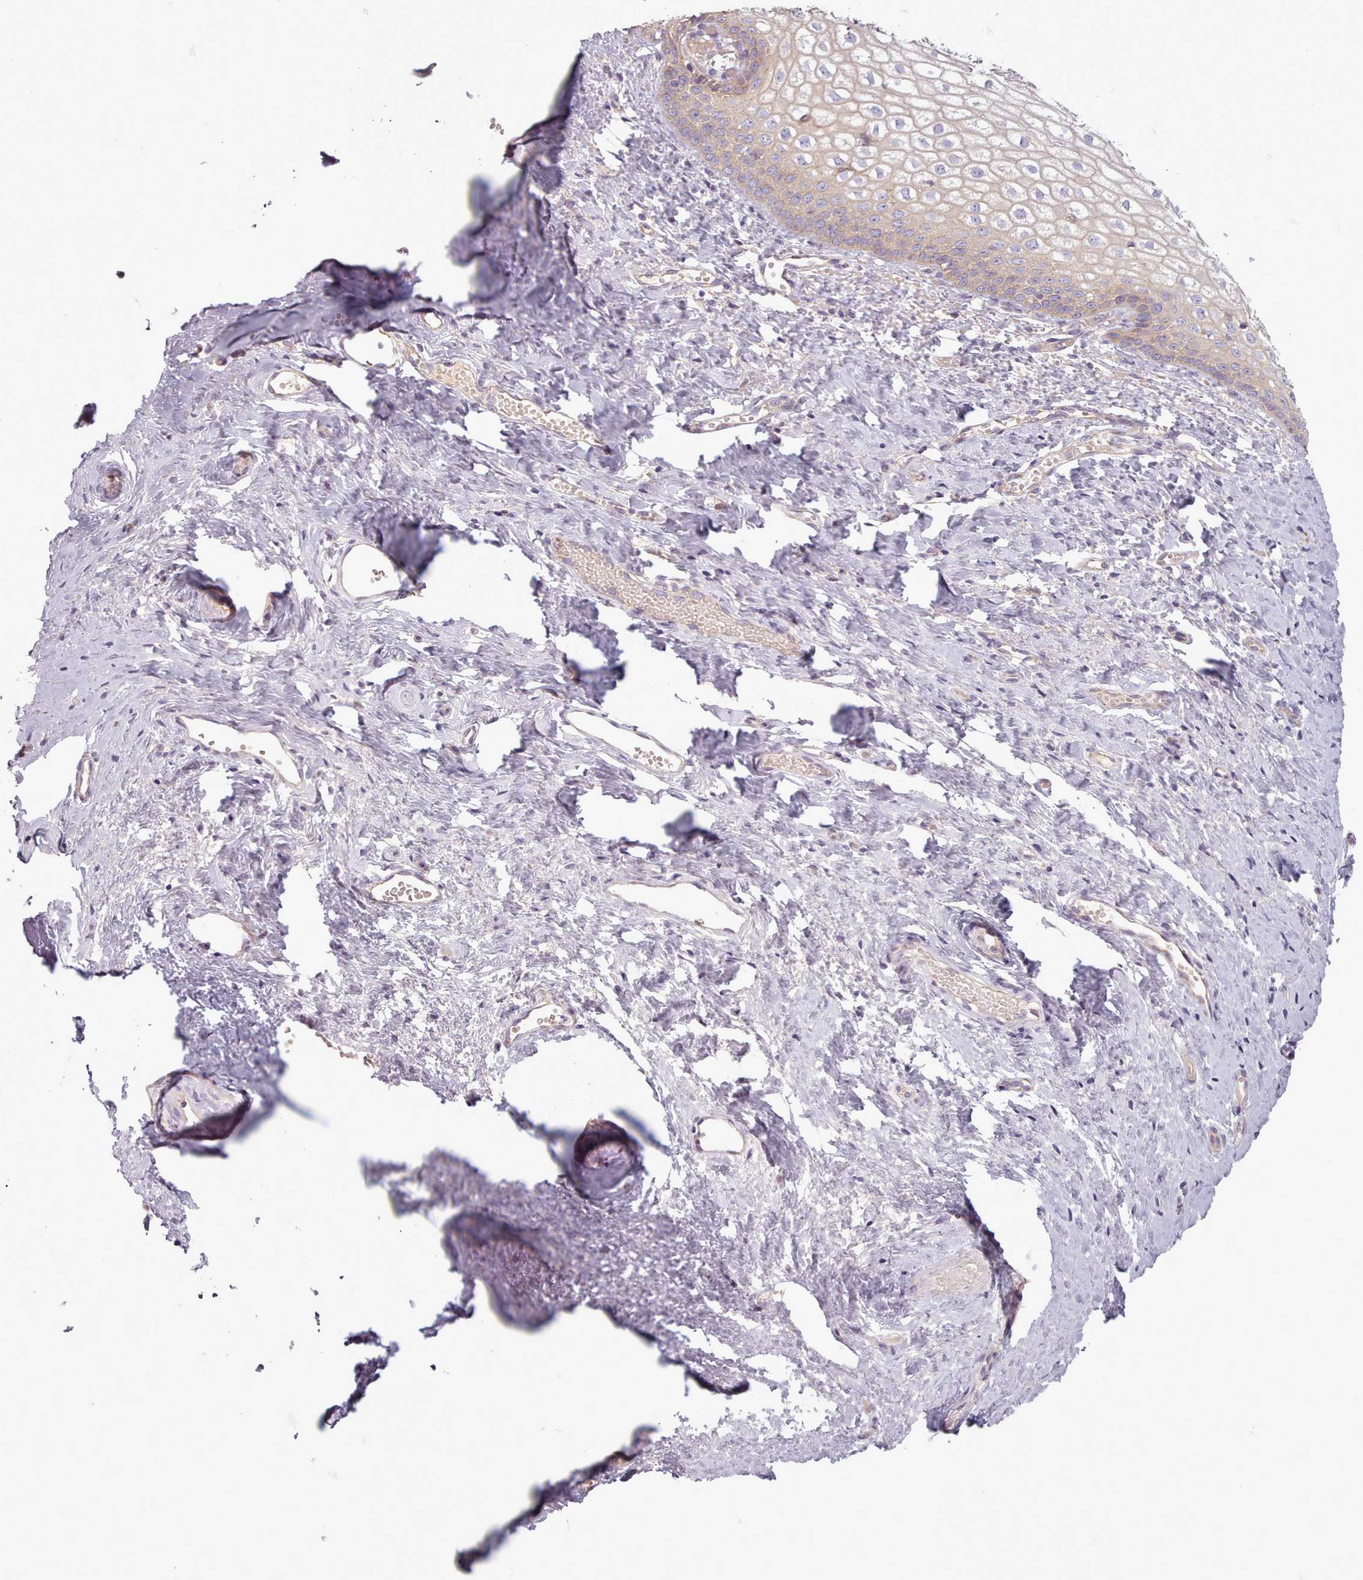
{"staining": {"intensity": "weak", "quantity": "25%-75%", "location": "cytoplasmic/membranous"}, "tissue": "vagina", "cell_type": "Squamous epithelial cells", "image_type": "normal", "snomed": [{"axis": "morphology", "description": "Normal tissue, NOS"}, {"axis": "topography", "description": "Vagina"}], "caption": "The photomicrograph displays staining of benign vagina, revealing weak cytoplasmic/membranous protein expression (brown color) within squamous epithelial cells.", "gene": "NT5DC2", "patient": {"sex": "female", "age": 59}}